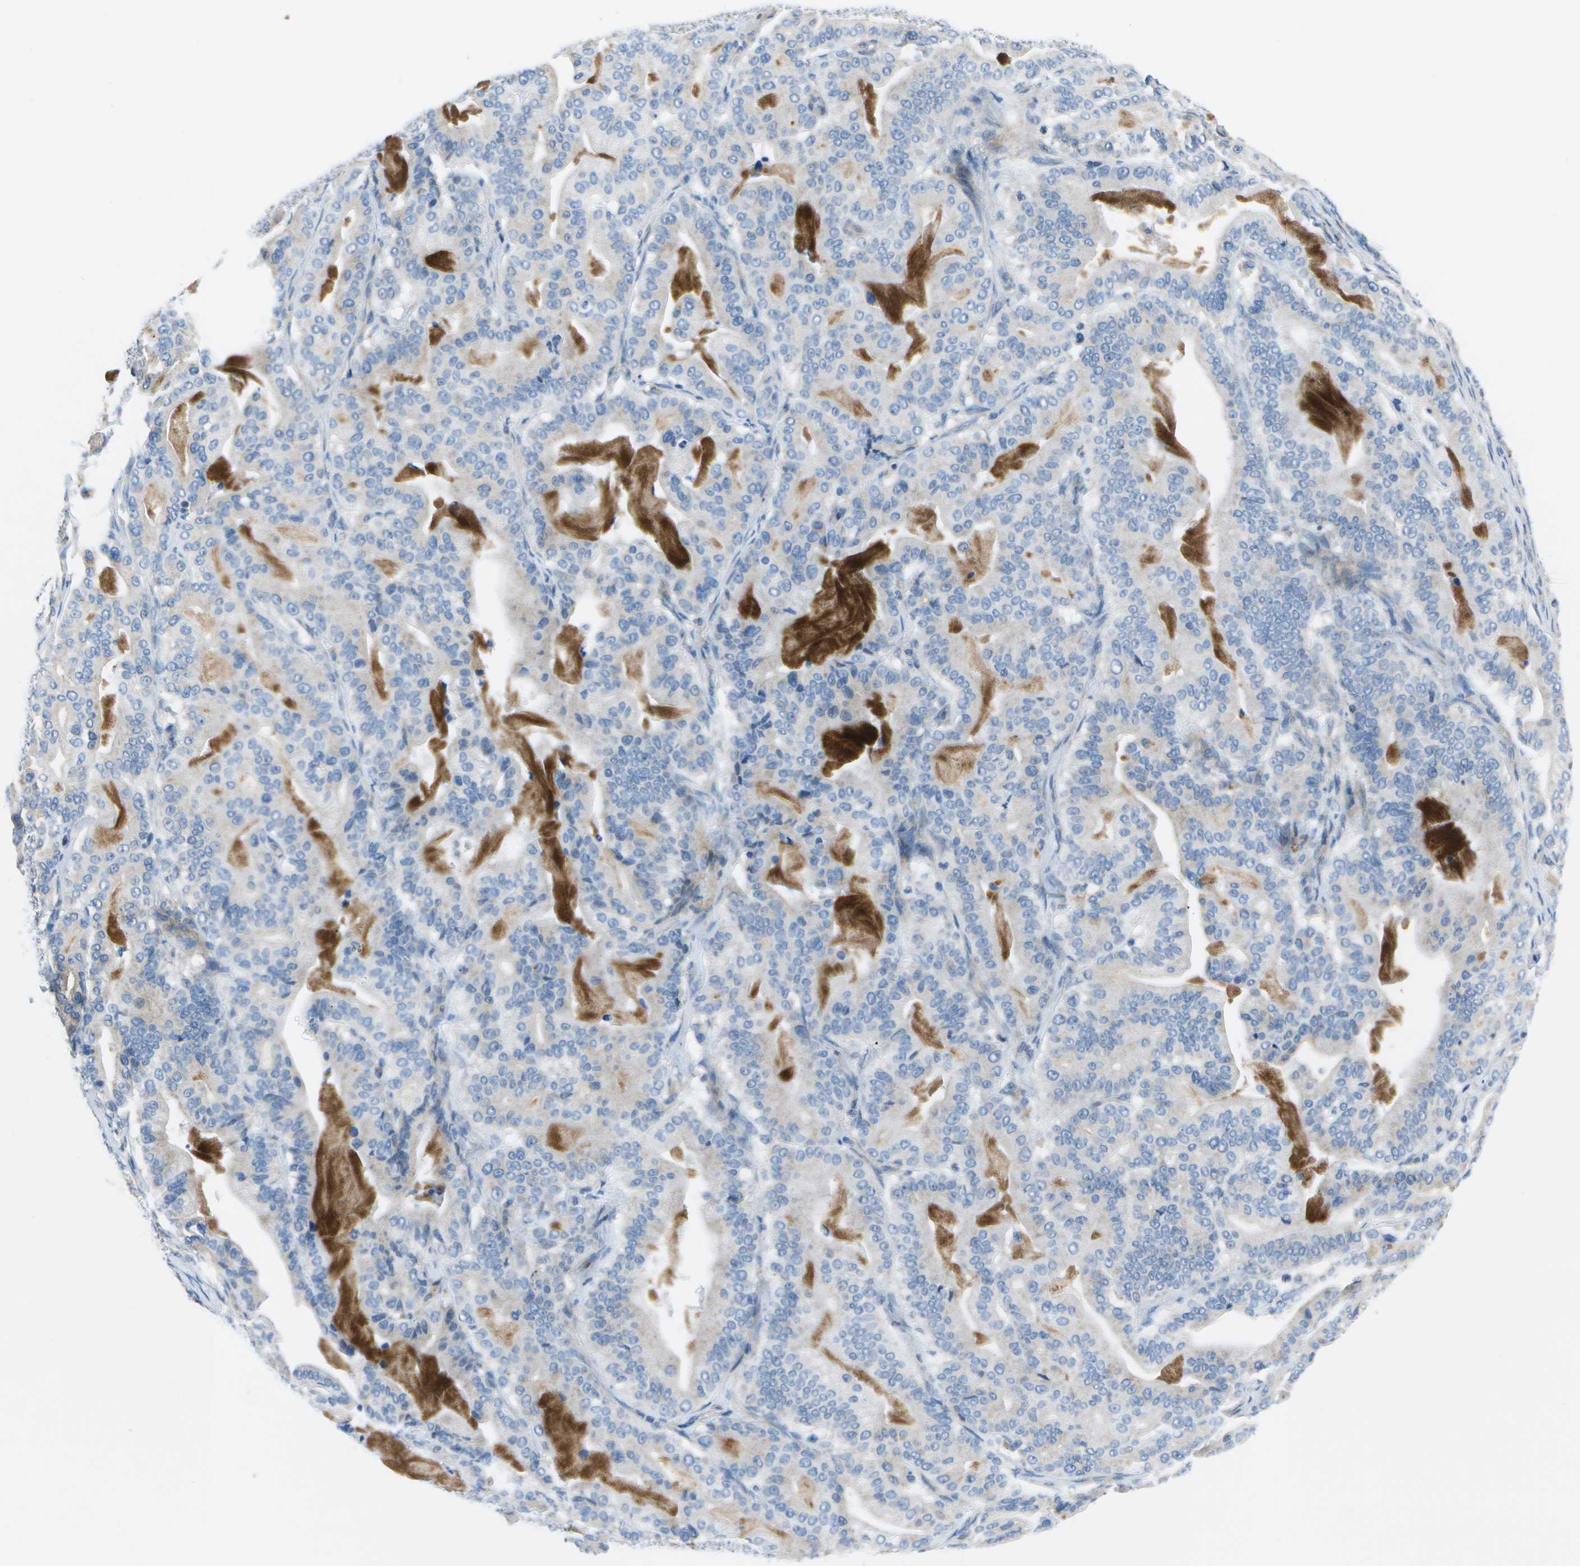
{"staining": {"intensity": "negative", "quantity": "none", "location": "none"}, "tissue": "pancreatic cancer", "cell_type": "Tumor cells", "image_type": "cancer", "snomed": [{"axis": "morphology", "description": "Adenocarcinoma, NOS"}, {"axis": "topography", "description": "Pancreas"}], "caption": "Pancreatic adenocarcinoma was stained to show a protein in brown. There is no significant expression in tumor cells.", "gene": "DCT", "patient": {"sex": "male", "age": 63}}